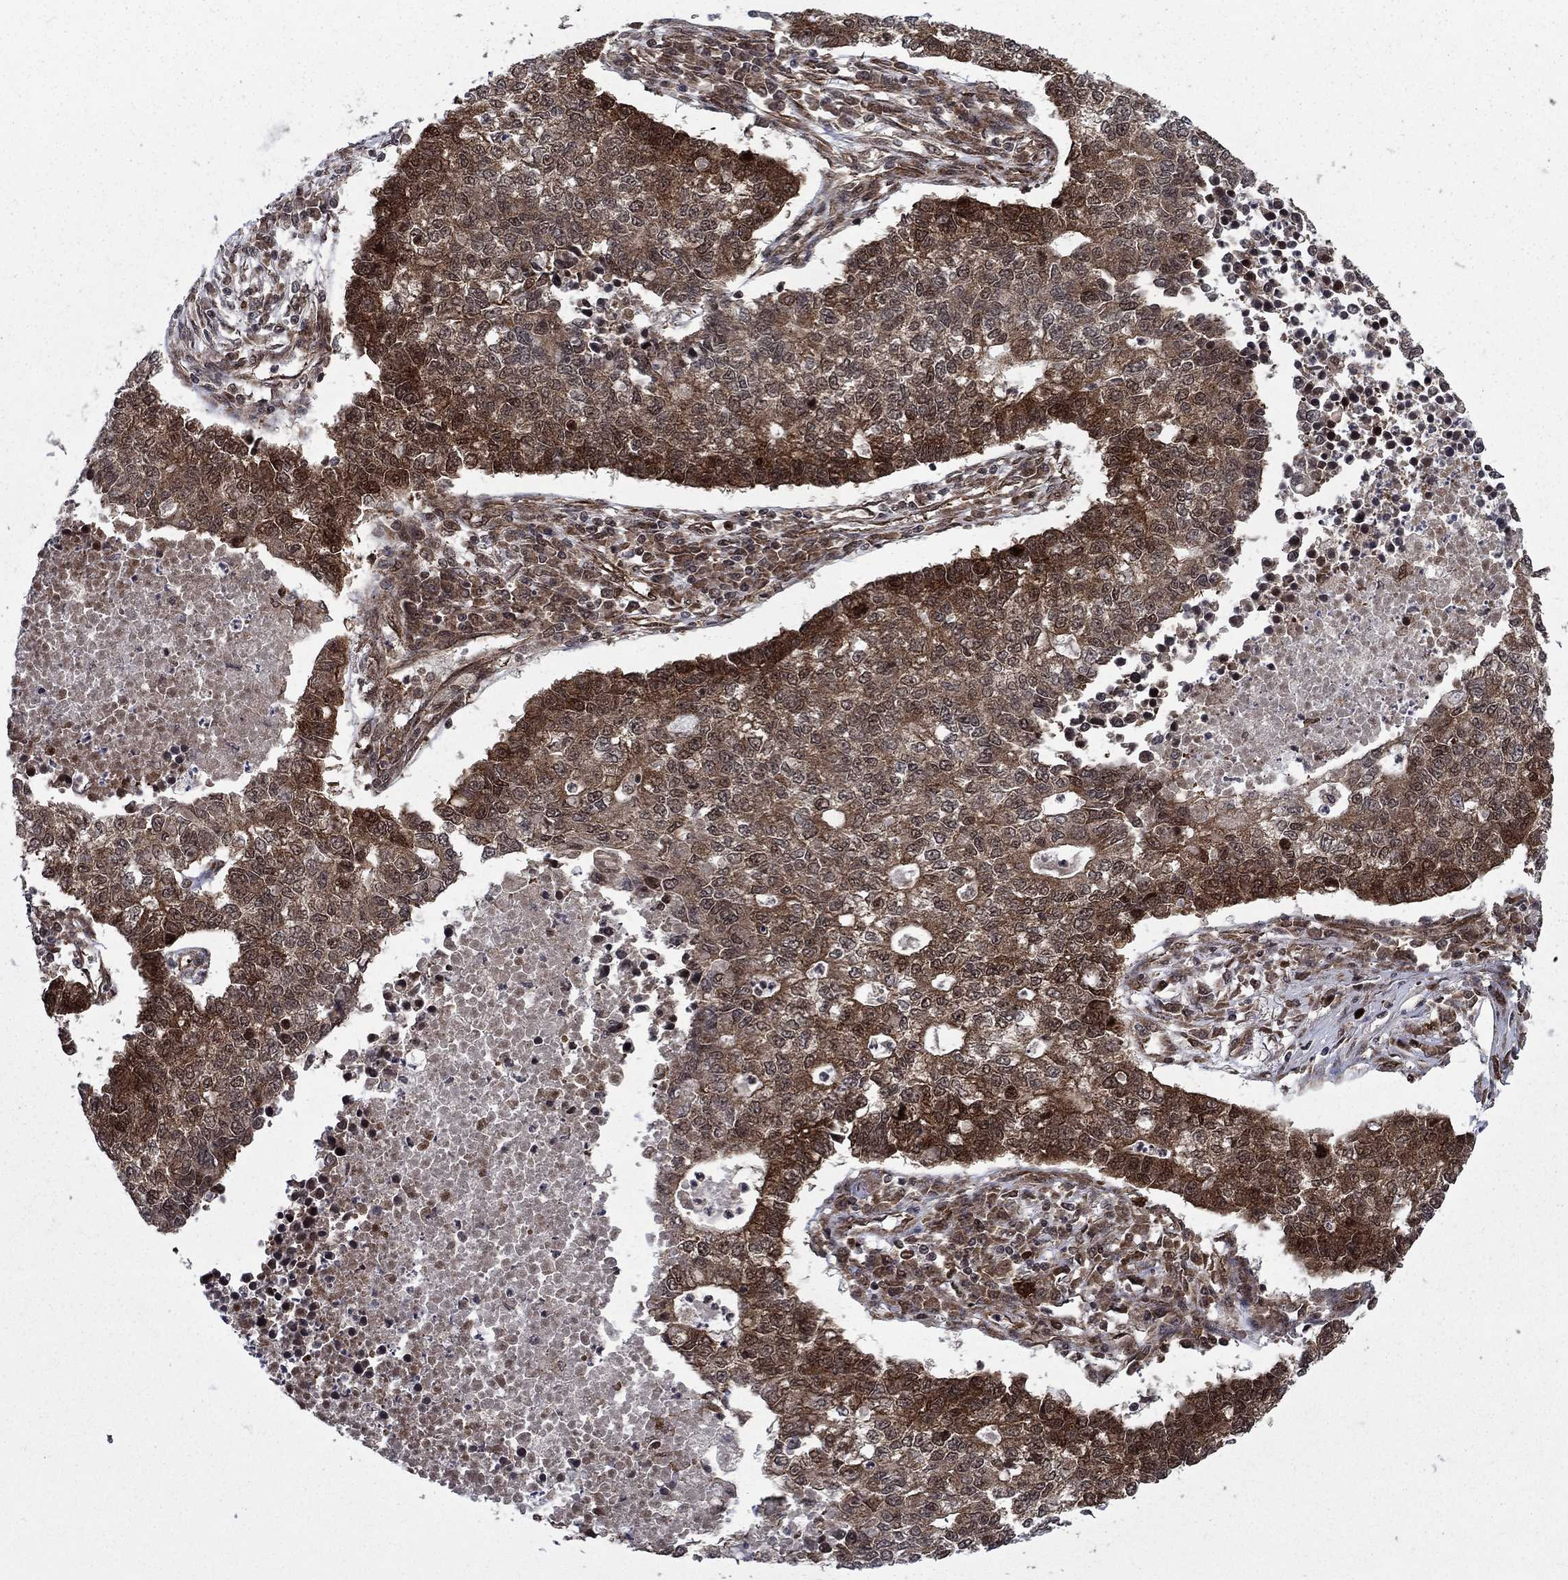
{"staining": {"intensity": "strong", "quantity": "25%-75%", "location": "cytoplasmic/membranous"}, "tissue": "lung cancer", "cell_type": "Tumor cells", "image_type": "cancer", "snomed": [{"axis": "morphology", "description": "Adenocarcinoma, NOS"}, {"axis": "topography", "description": "Lung"}], "caption": "Protein expression analysis of adenocarcinoma (lung) displays strong cytoplasmic/membranous staining in about 25%-75% of tumor cells.", "gene": "DNAJA1", "patient": {"sex": "male", "age": 57}}